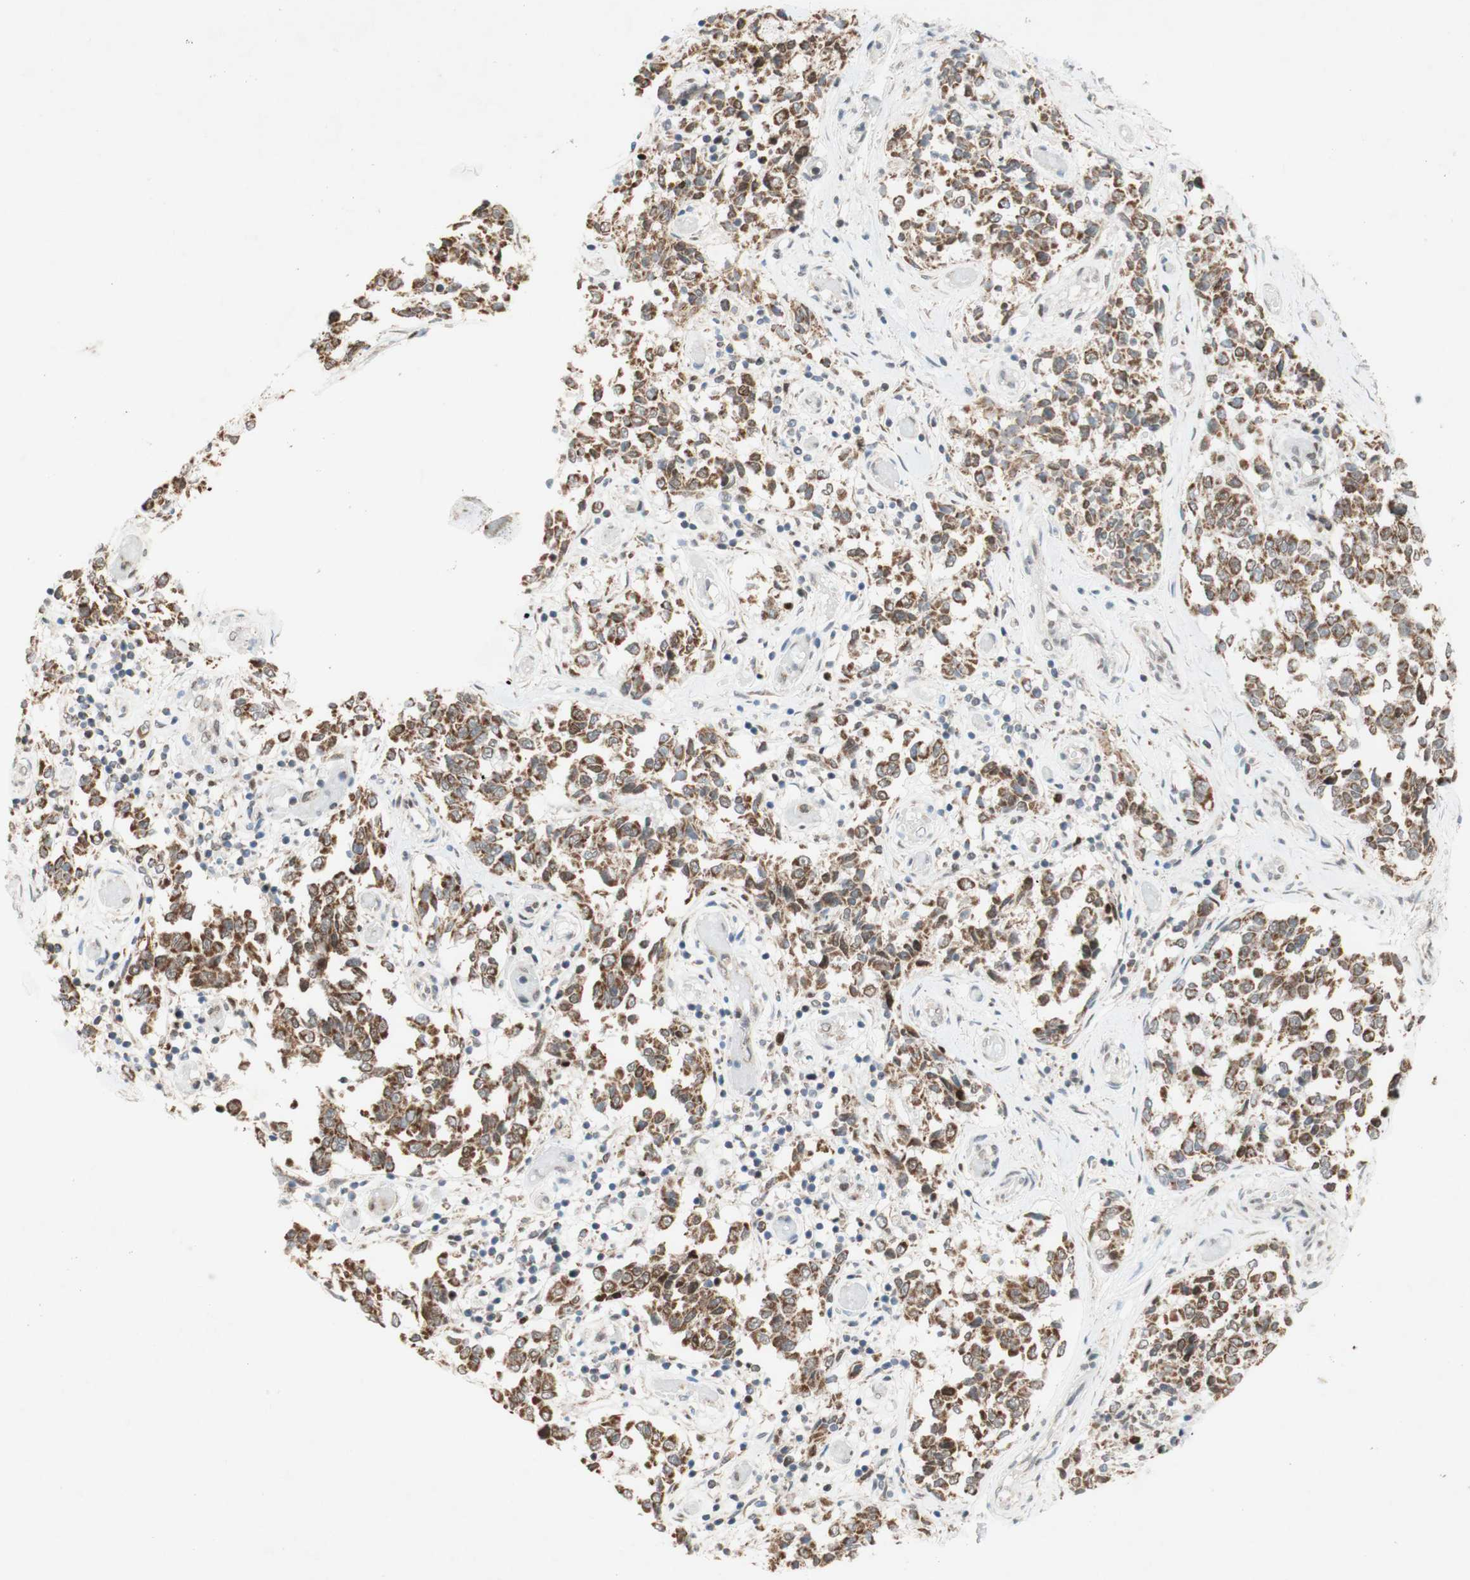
{"staining": {"intensity": "moderate", "quantity": ">75%", "location": "cytoplasmic/membranous"}, "tissue": "melanoma", "cell_type": "Tumor cells", "image_type": "cancer", "snomed": [{"axis": "morphology", "description": "Malignant melanoma, NOS"}, {"axis": "topography", "description": "Skin"}], "caption": "Brown immunohistochemical staining in human malignant melanoma displays moderate cytoplasmic/membranous positivity in approximately >75% of tumor cells. The protein of interest is stained brown, and the nuclei are stained in blue (DAB (3,3'-diaminobenzidine) IHC with brightfield microscopy, high magnification).", "gene": "DNMT3A", "patient": {"sex": "female", "age": 64}}